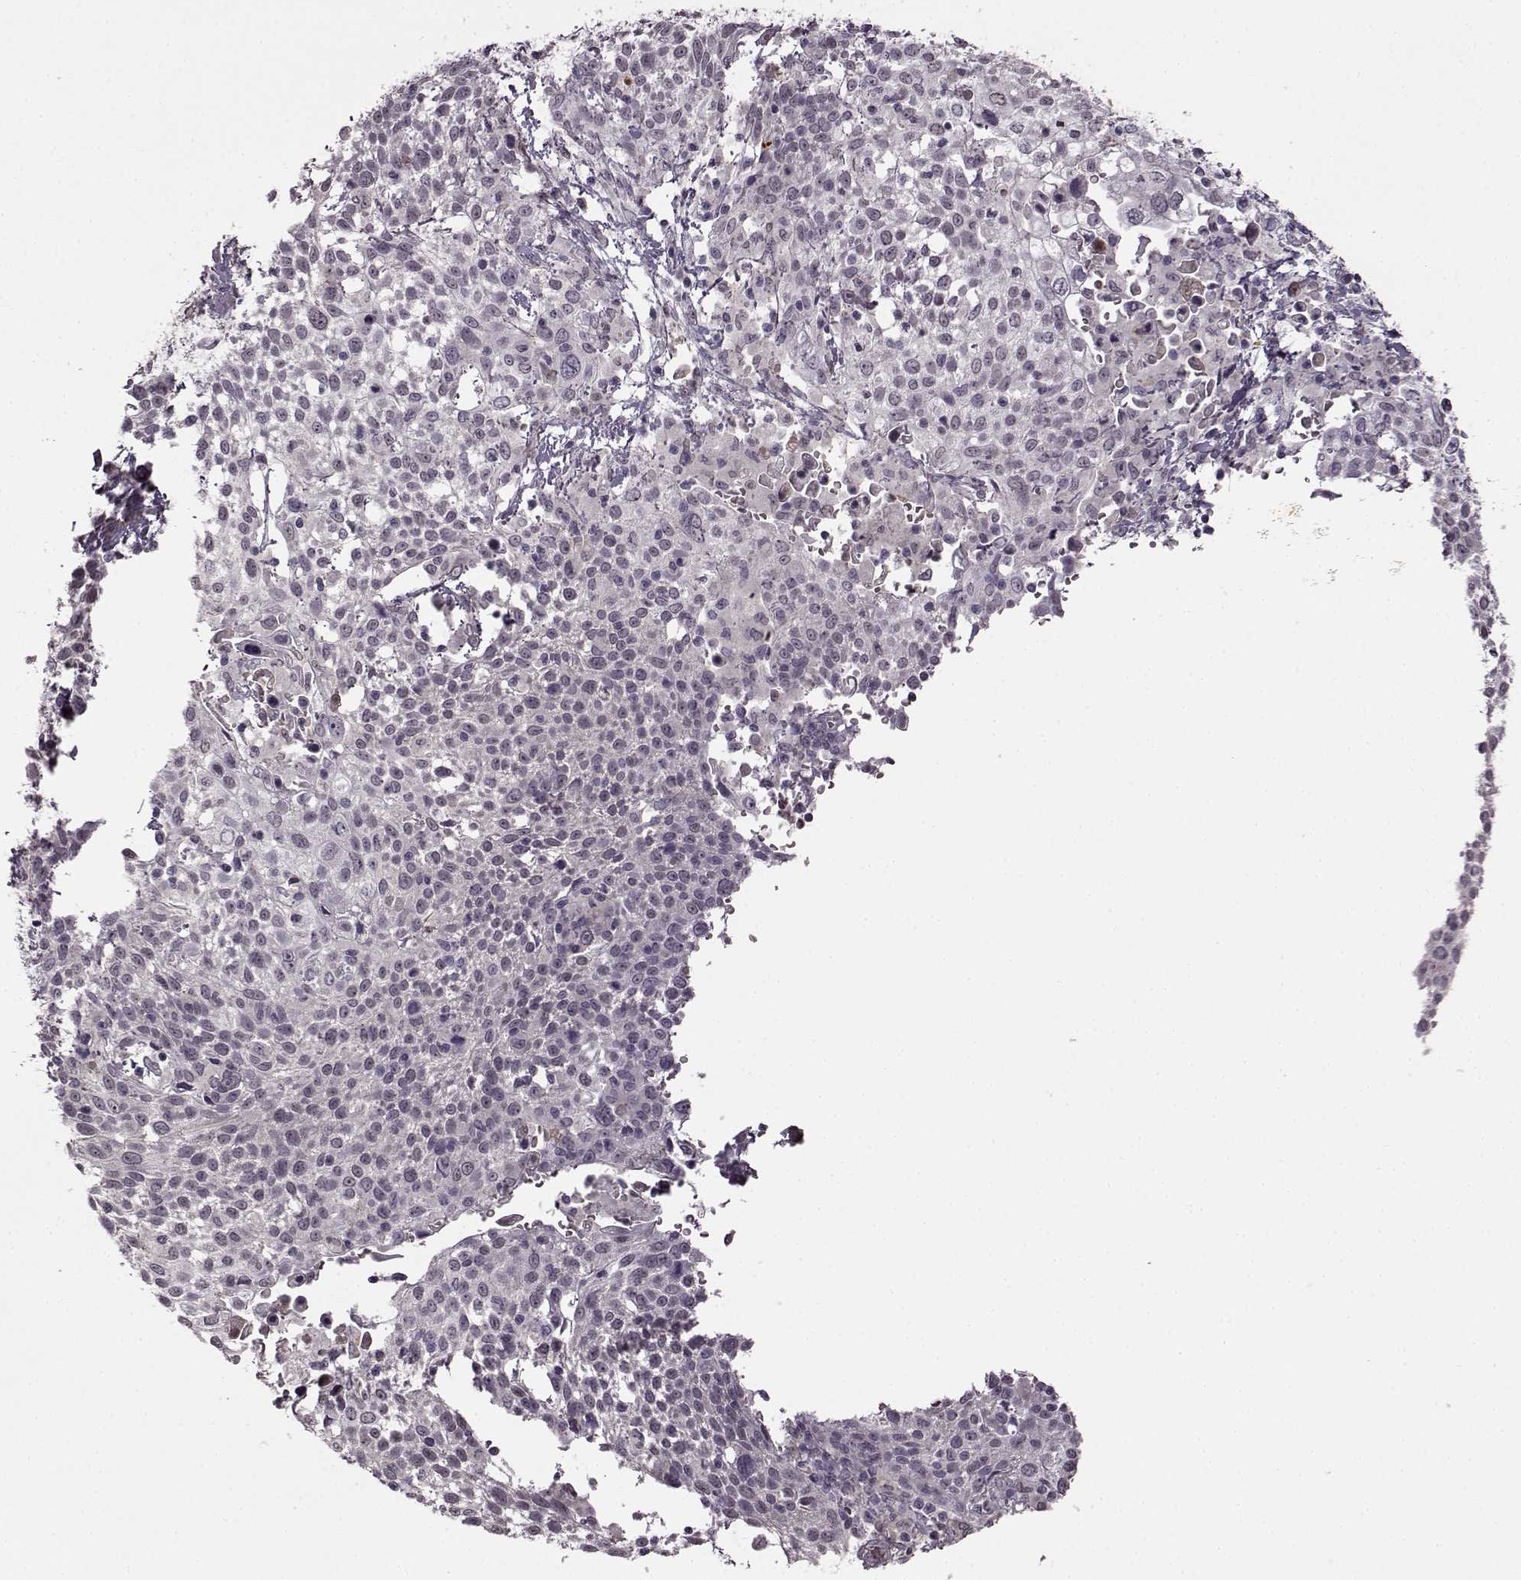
{"staining": {"intensity": "negative", "quantity": "none", "location": "none"}, "tissue": "cervical cancer", "cell_type": "Tumor cells", "image_type": "cancer", "snomed": [{"axis": "morphology", "description": "Squamous cell carcinoma, NOS"}, {"axis": "topography", "description": "Cervix"}], "caption": "Immunohistochemistry micrograph of human cervical squamous cell carcinoma stained for a protein (brown), which exhibits no staining in tumor cells.", "gene": "CNGA3", "patient": {"sex": "female", "age": 61}}